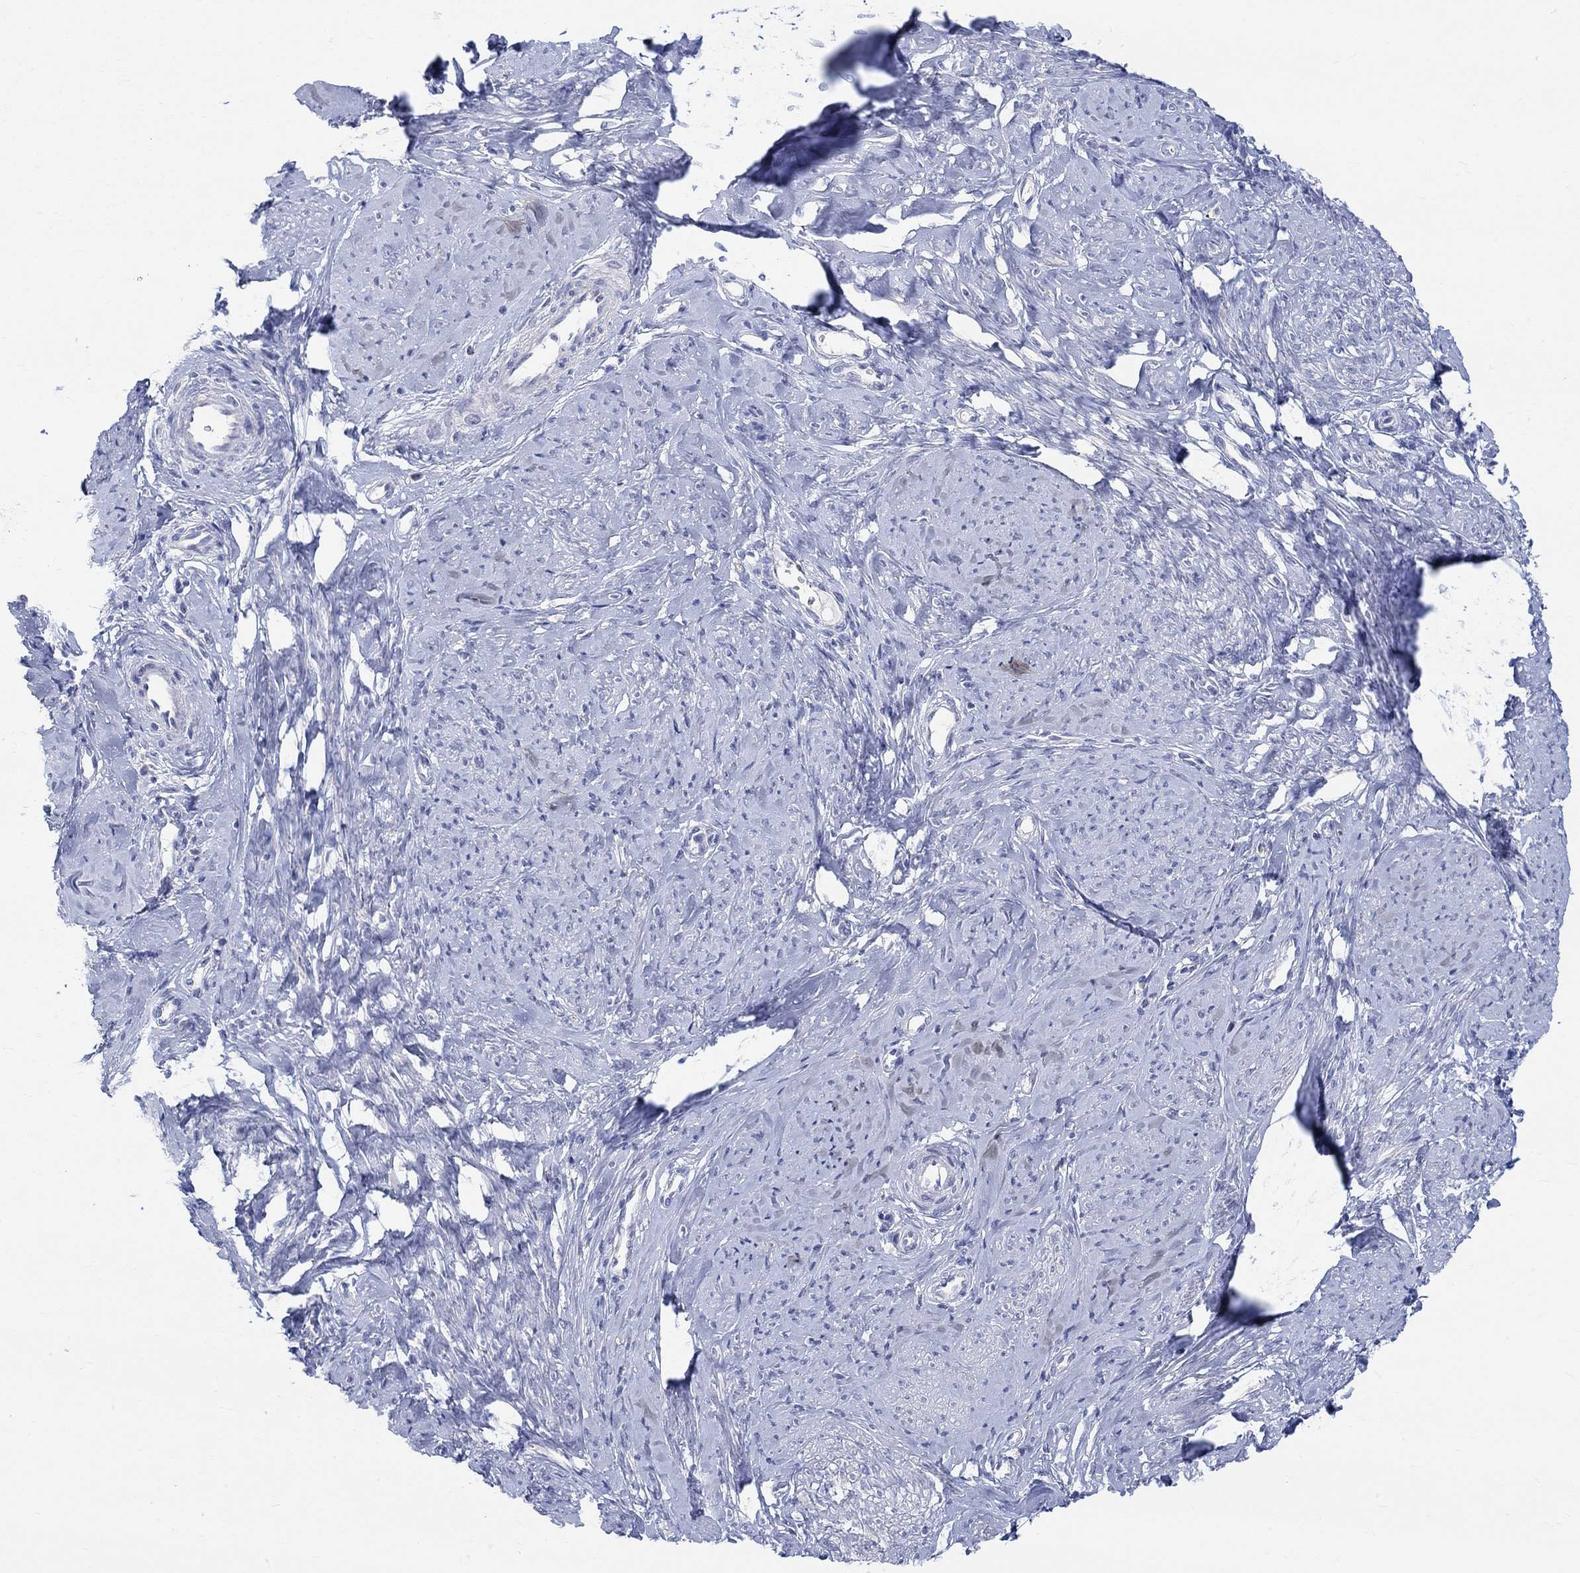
{"staining": {"intensity": "negative", "quantity": "none", "location": "none"}, "tissue": "smooth muscle", "cell_type": "Smooth muscle cells", "image_type": "normal", "snomed": [{"axis": "morphology", "description": "Normal tissue, NOS"}, {"axis": "topography", "description": "Smooth muscle"}], "caption": "An image of human smooth muscle is negative for staining in smooth muscle cells. The staining was performed using DAB (3,3'-diaminobenzidine) to visualize the protein expression in brown, while the nuclei were stained in blue with hematoxylin (Magnification: 20x).", "gene": "NAV3", "patient": {"sex": "female", "age": 48}}